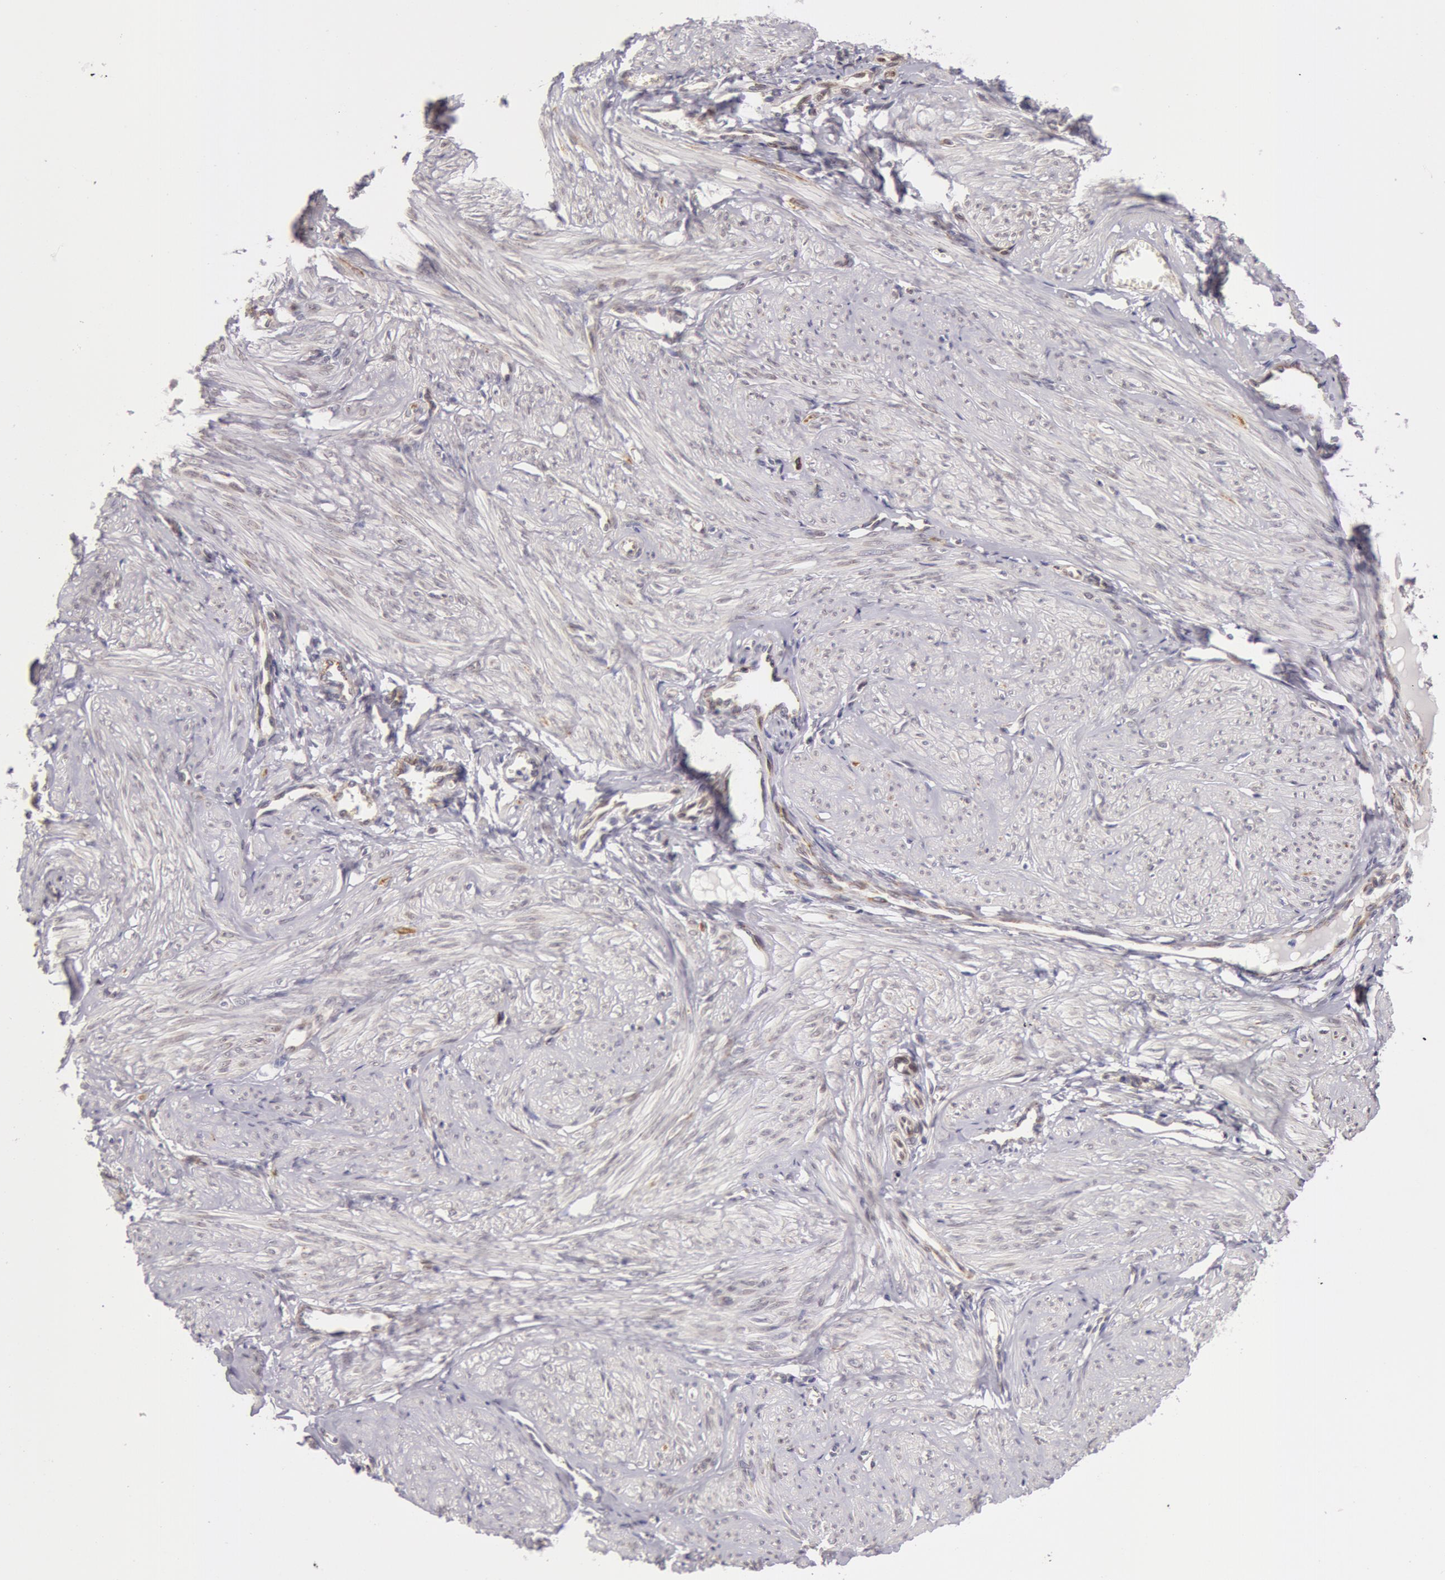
{"staining": {"intensity": "negative", "quantity": "none", "location": "none"}, "tissue": "smooth muscle", "cell_type": "Smooth muscle cells", "image_type": "normal", "snomed": [{"axis": "morphology", "description": "Normal tissue, NOS"}, {"axis": "topography", "description": "Uterus"}], "caption": "Protein analysis of normal smooth muscle demonstrates no significant staining in smooth muscle cells.", "gene": "KRT18", "patient": {"sex": "female", "age": 45}}